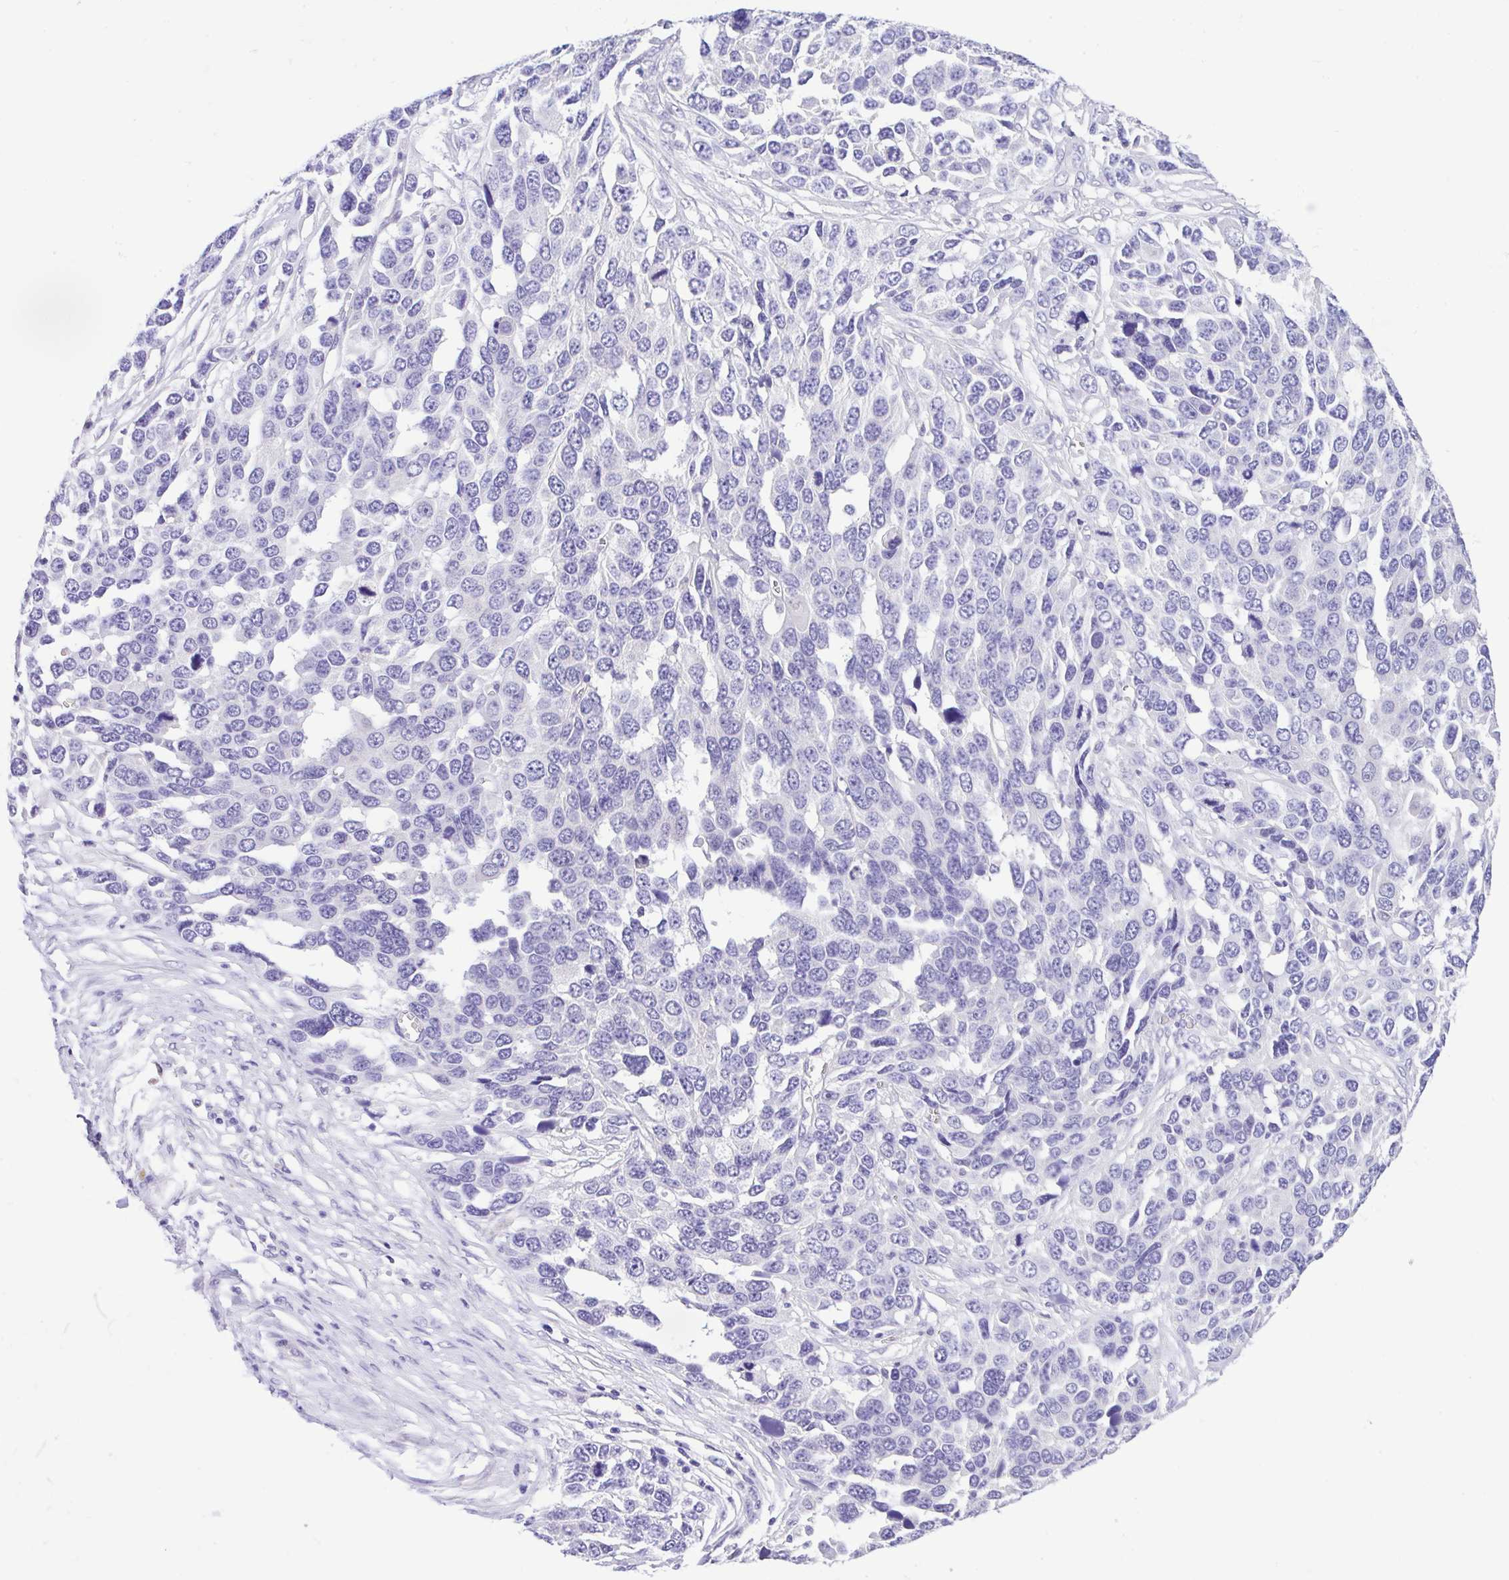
{"staining": {"intensity": "negative", "quantity": "none", "location": "none"}, "tissue": "ovarian cancer", "cell_type": "Tumor cells", "image_type": "cancer", "snomed": [{"axis": "morphology", "description": "Cystadenocarcinoma, serous, NOS"}, {"axis": "topography", "description": "Ovary"}], "caption": "Tumor cells show no significant protein expression in serous cystadenocarcinoma (ovarian).", "gene": "ANO4", "patient": {"sex": "female", "age": 76}}